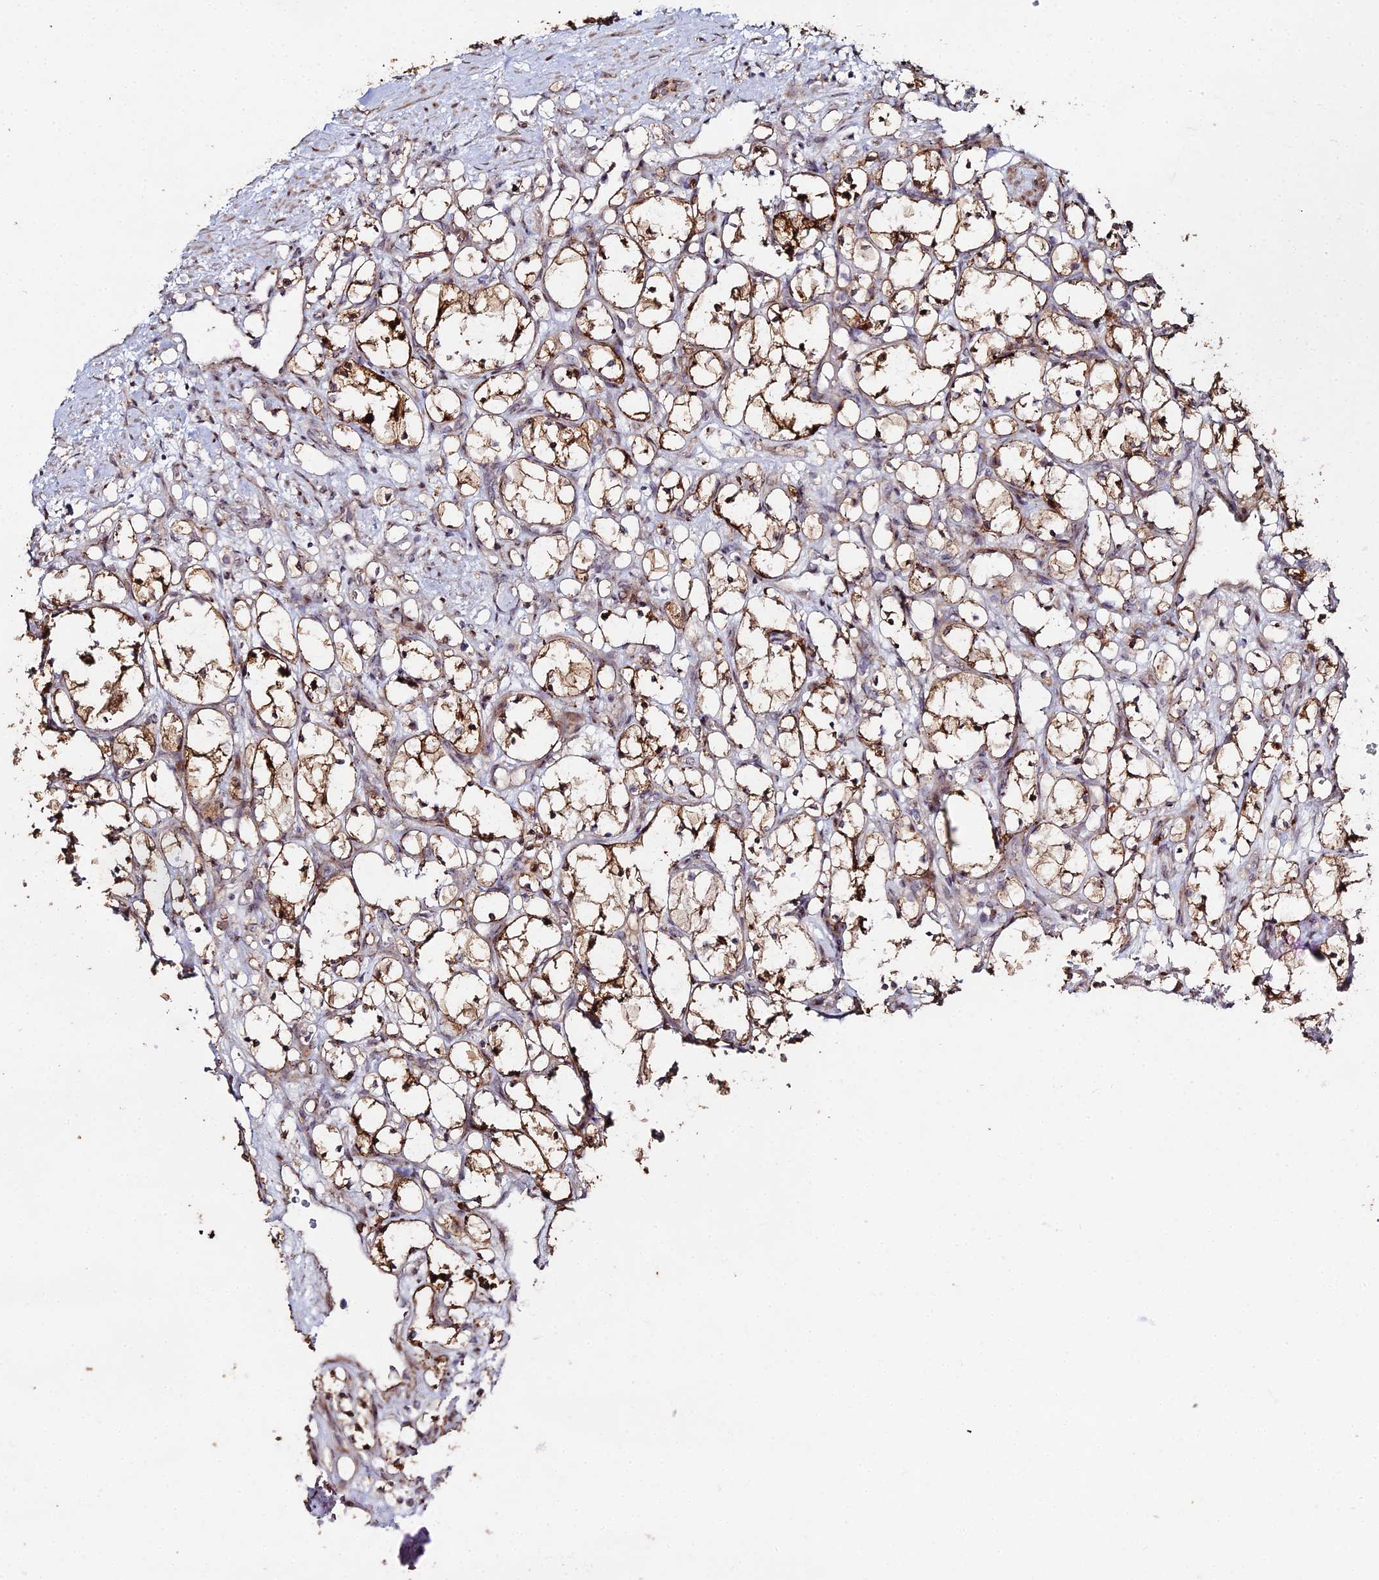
{"staining": {"intensity": "weak", "quantity": ">75%", "location": "cytoplasmic/membranous"}, "tissue": "renal cancer", "cell_type": "Tumor cells", "image_type": "cancer", "snomed": [{"axis": "morphology", "description": "Adenocarcinoma, NOS"}, {"axis": "topography", "description": "Kidney"}], "caption": "Adenocarcinoma (renal) stained with immunohistochemistry displays weak cytoplasmic/membranous positivity in approximately >75% of tumor cells.", "gene": "SGMS1", "patient": {"sex": "female", "age": 69}}